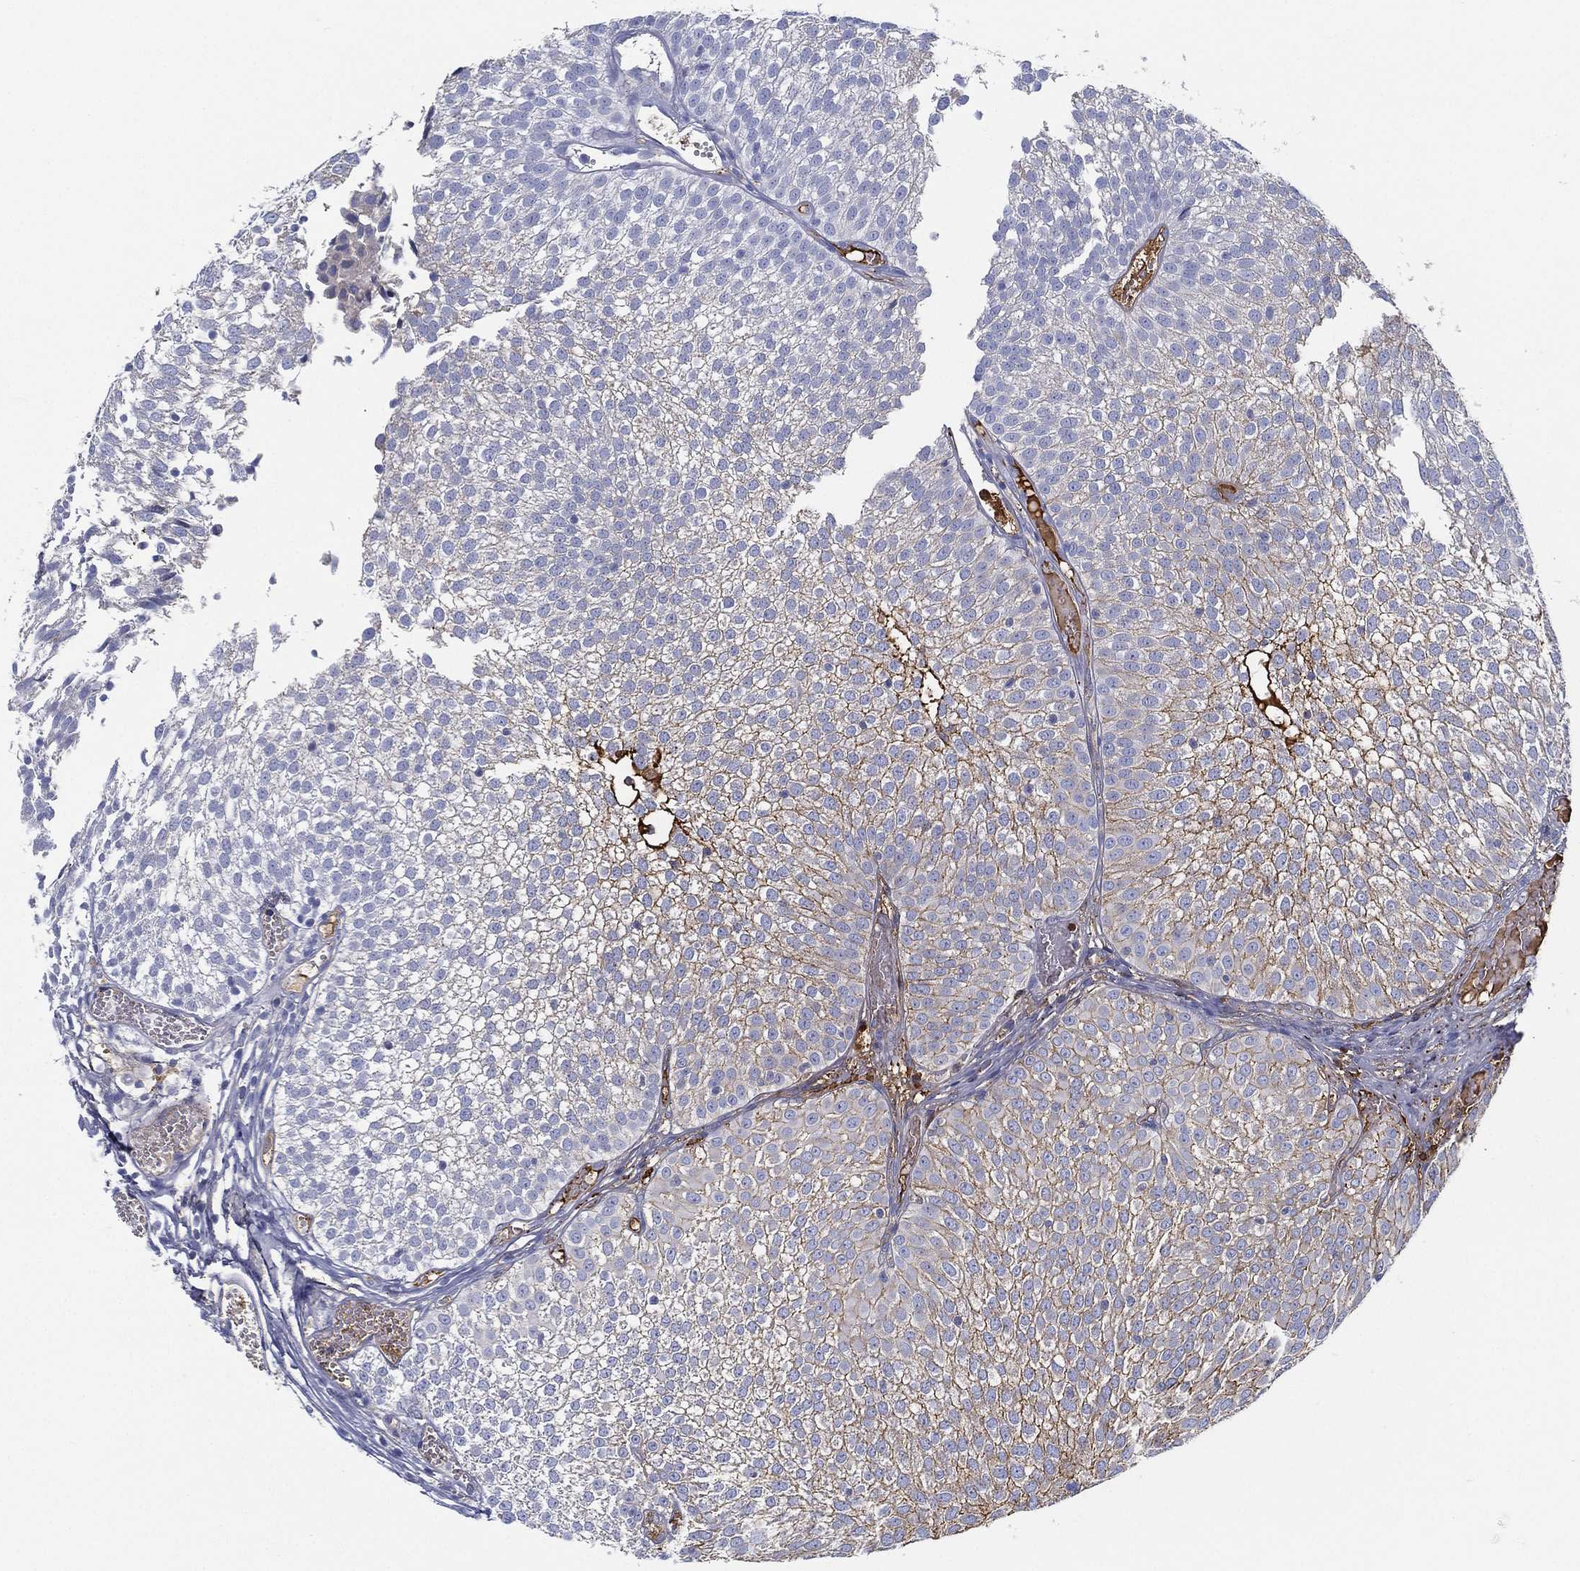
{"staining": {"intensity": "moderate", "quantity": "<25%", "location": "cytoplasmic/membranous"}, "tissue": "urothelial cancer", "cell_type": "Tumor cells", "image_type": "cancer", "snomed": [{"axis": "morphology", "description": "Urothelial carcinoma, Low grade"}, {"axis": "topography", "description": "Urinary bladder"}], "caption": "Tumor cells demonstrate low levels of moderate cytoplasmic/membranous staining in about <25% of cells in urothelial carcinoma (low-grade).", "gene": "IFNB1", "patient": {"sex": "male", "age": 52}}